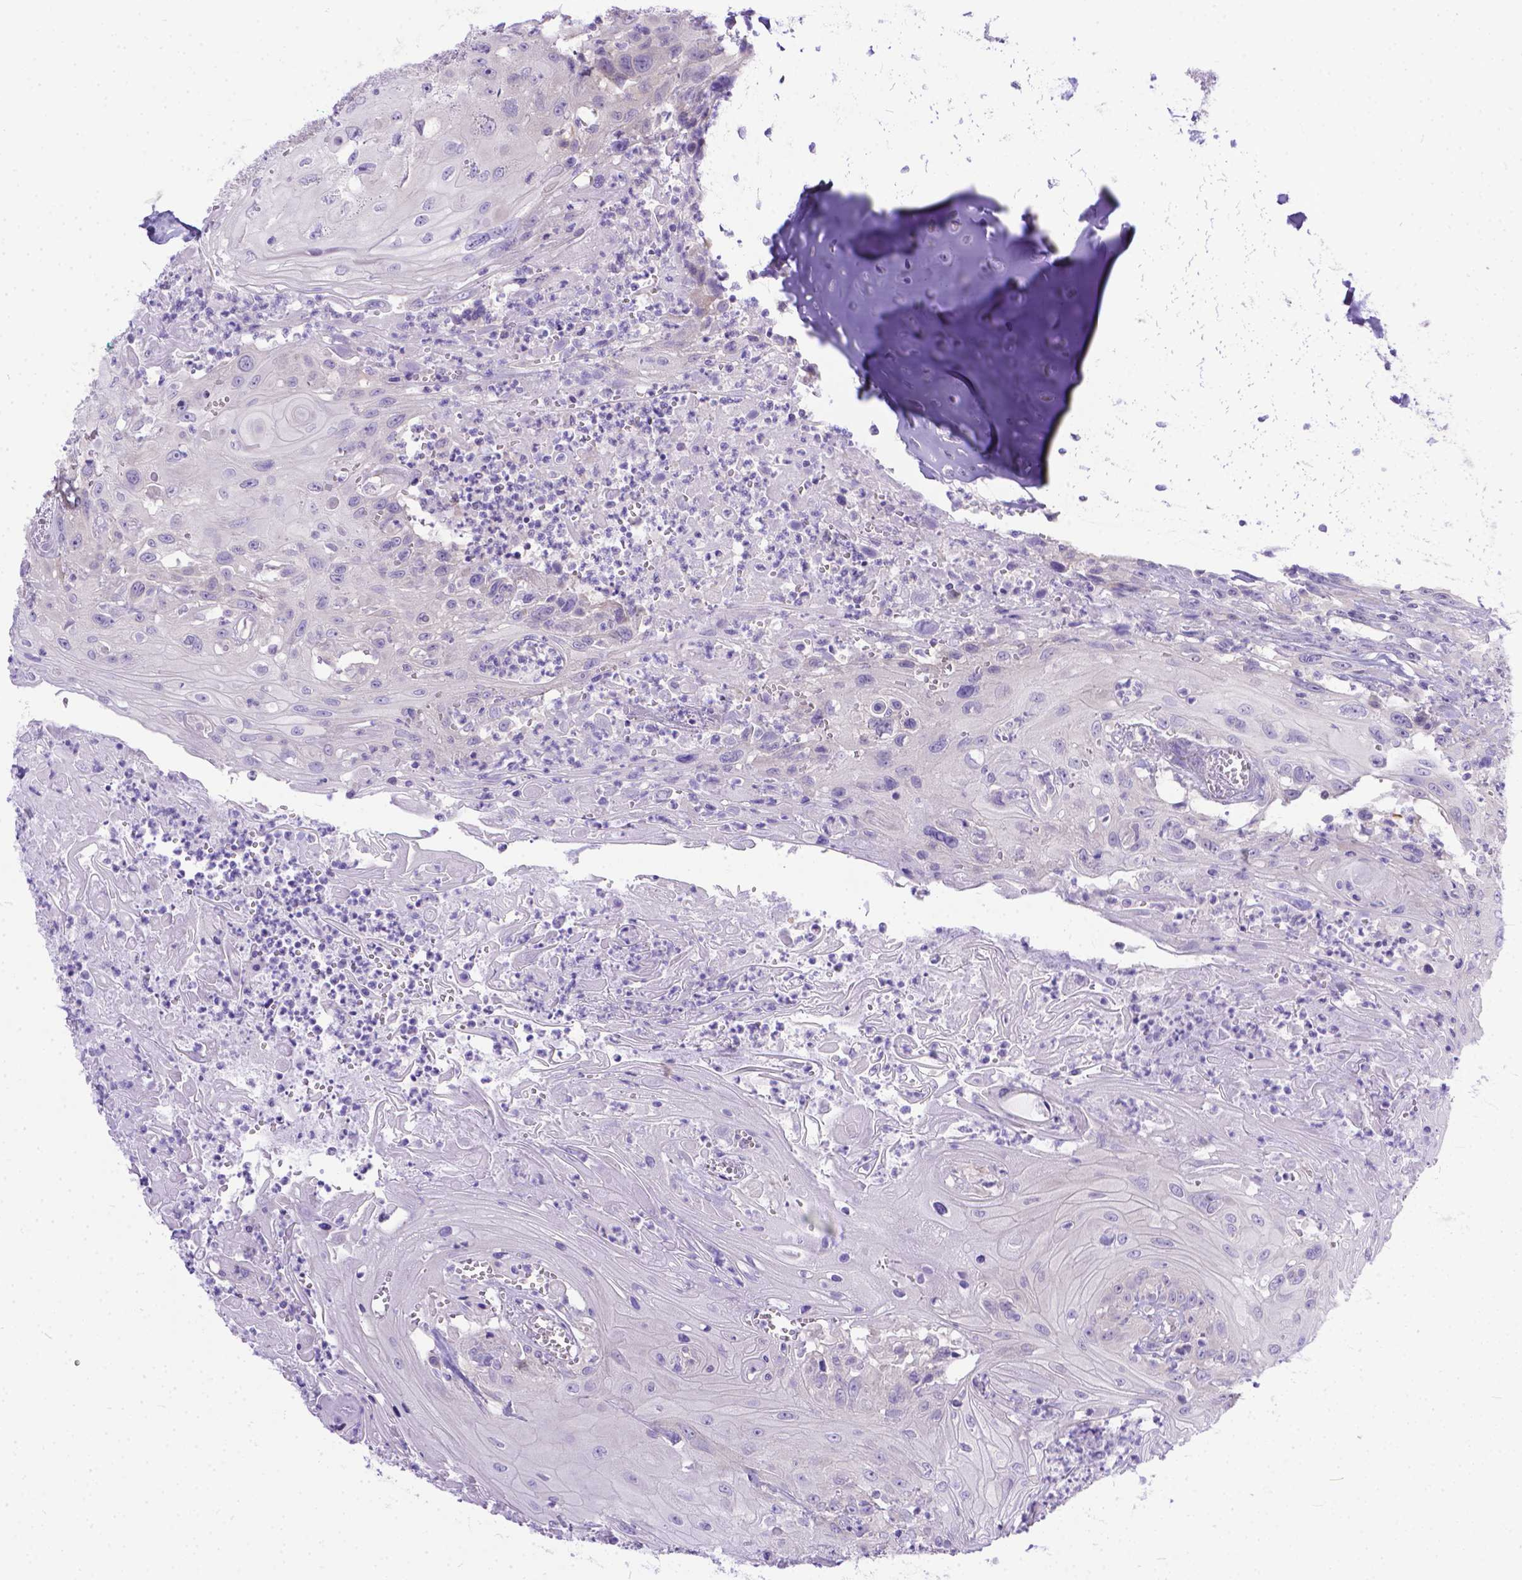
{"staining": {"intensity": "negative", "quantity": "none", "location": "none"}, "tissue": "head and neck cancer", "cell_type": "Tumor cells", "image_type": "cancer", "snomed": [{"axis": "morphology", "description": "Squamous cell carcinoma, NOS"}, {"axis": "topography", "description": "Skin"}, {"axis": "topography", "description": "Head-Neck"}], "caption": "Histopathology image shows no significant protein staining in tumor cells of squamous cell carcinoma (head and neck).", "gene": "TTLL6", "patient": {"sex": "male", "age": 80}}